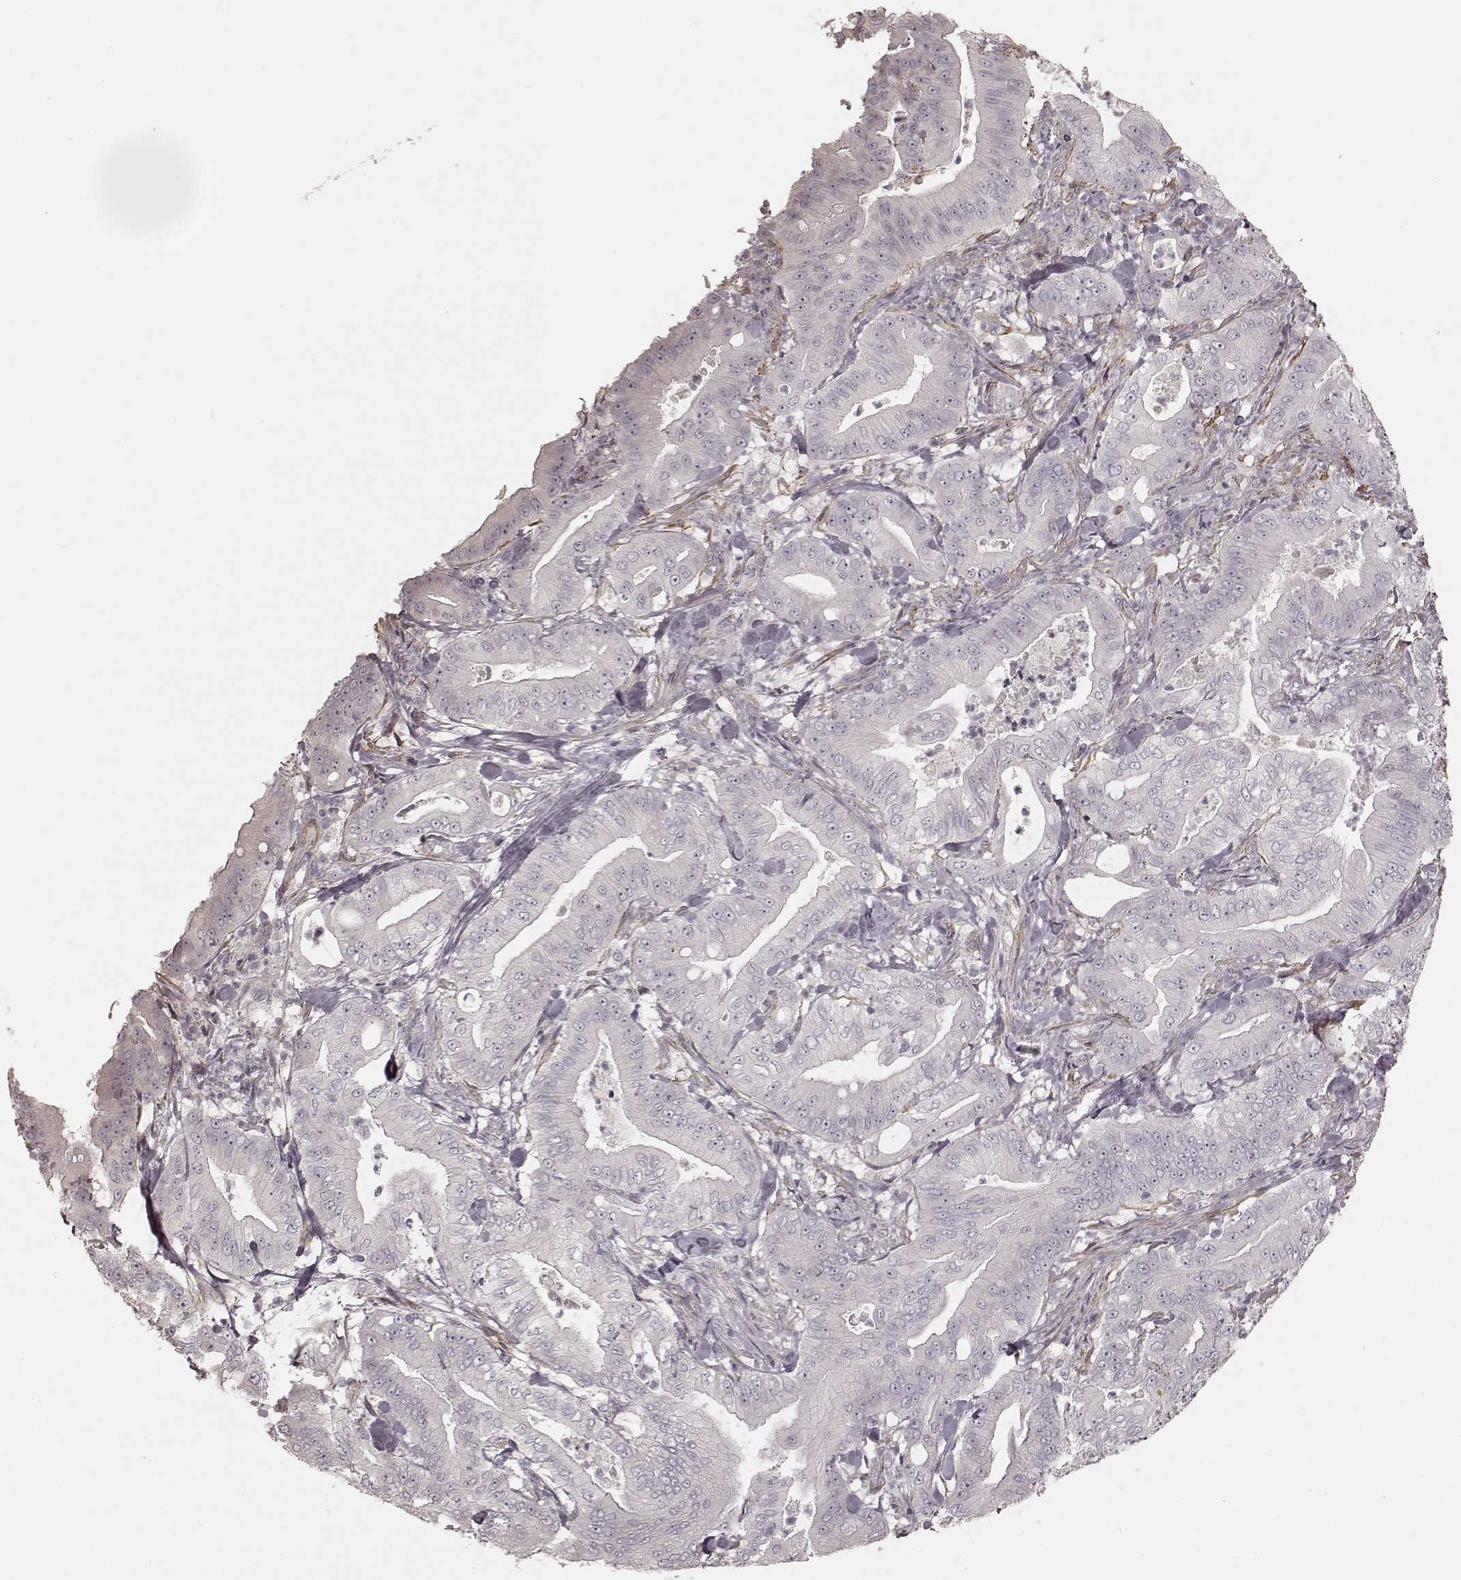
{"staining": {"intensity": "negative", "quantity": "none", "location": "none"}, "tissue": "pancreatic cancer", "cell_type": "Tumor cells", "image_type": "cancer", "snomed": [{"axis": "morphology", "description": "Adenocarcinoma, NOS"}, {"axis": "topography", "description": "Pancreas"}], "caption": "High magnification brightfield microscopy of adenocarcinoma (pancreatic) stained with DAB (brown) and counterstained with hematoxylin (blue): tumor cells show no significant staining.", "gene": "KCNJ9", "patient": {"sex": "male", "age": 71}}